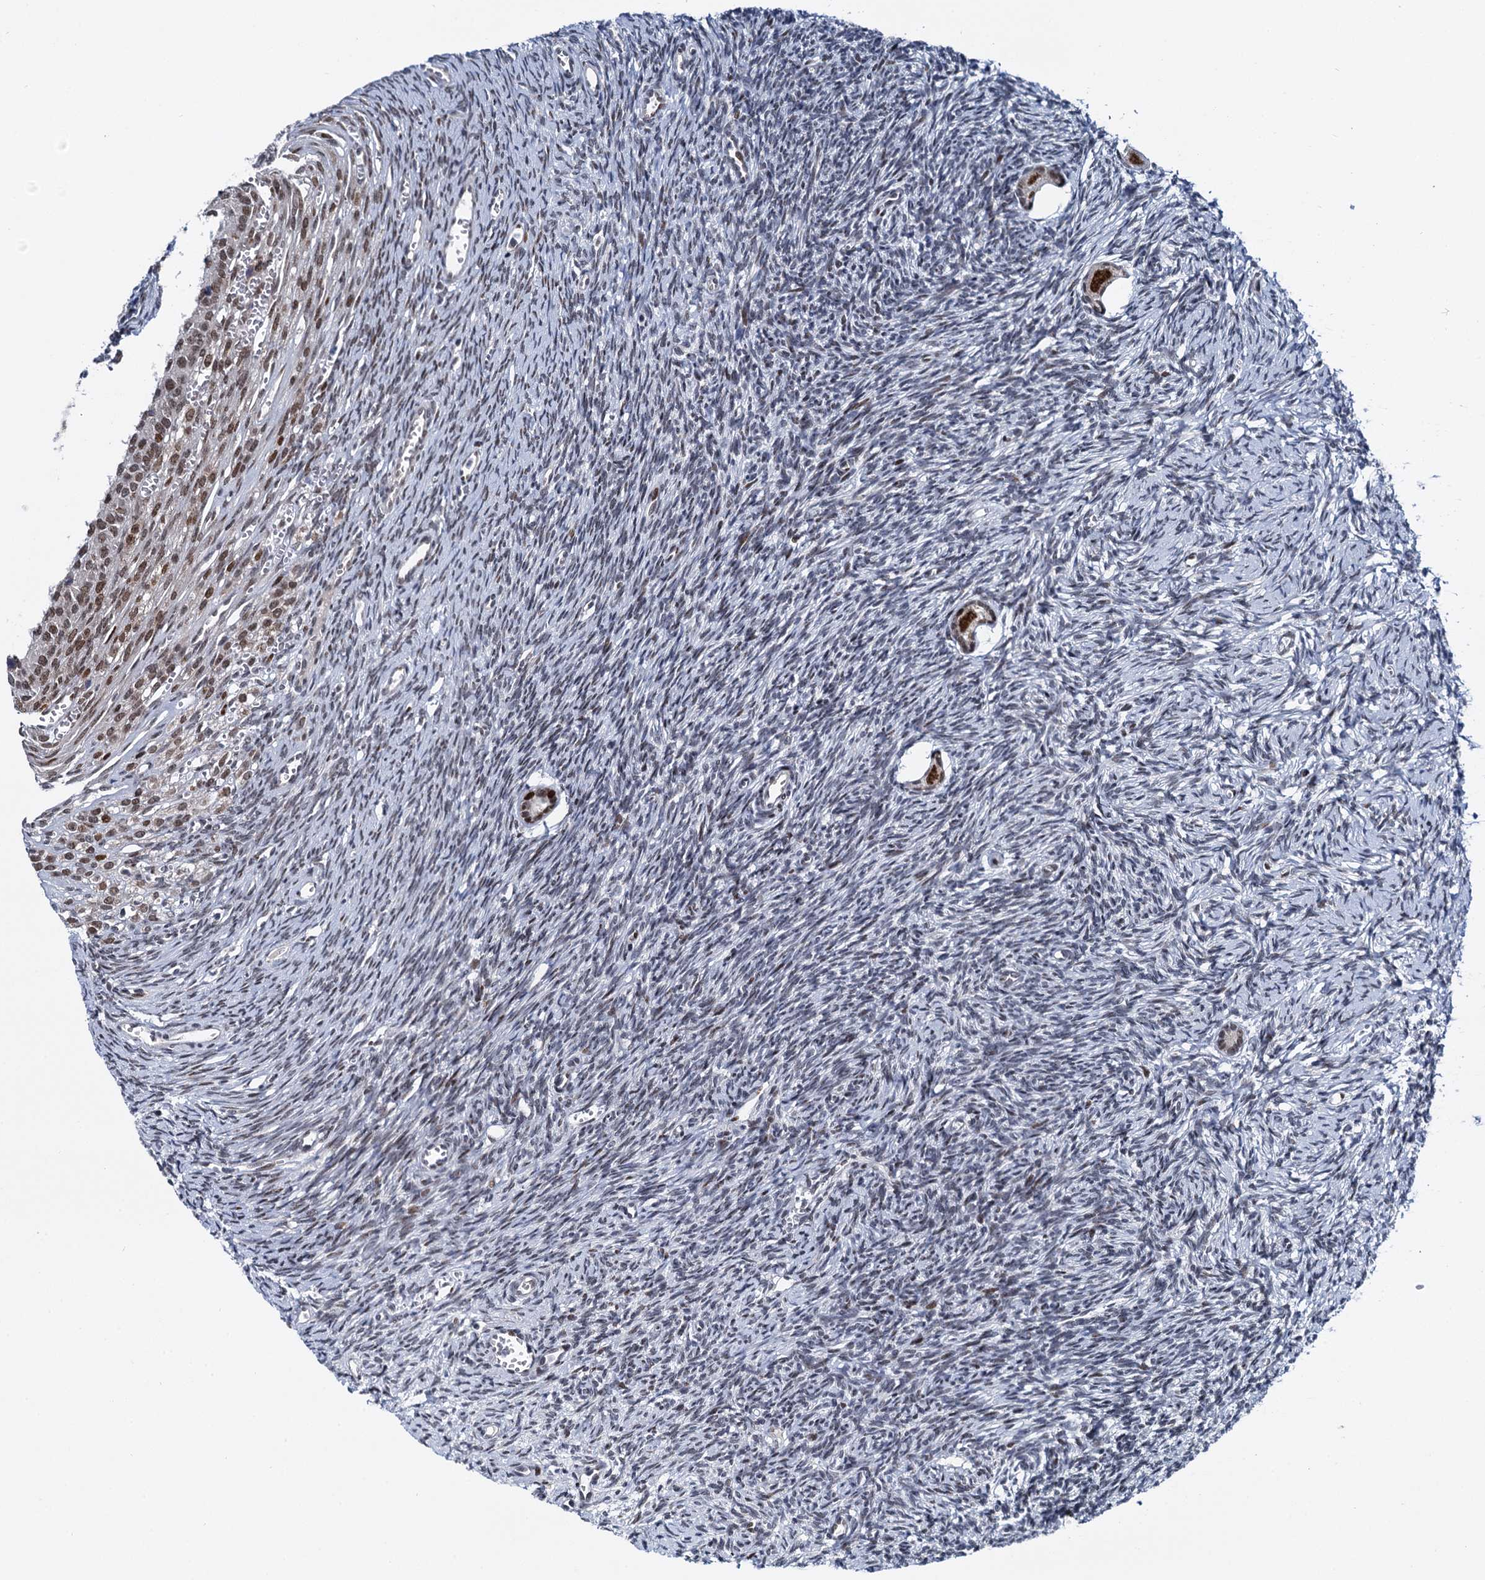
{"staining": {"intensity": "strong", "quantity": ">75%", "location": "nuclear"}, "tissue": "ovary", "cell_type": "Follicle cells", "image_type": "normal", "snomed": [{"axis": "morphology", "description": "Normal tissue, NOS"}, {"axis": "topography", "description": "Ovary"}], "caption": "IHC histopathology image of normal ovary: human ovary stained using IHC shows high levels of strong protein expression localized specifically in the nuclear of follicle cells, appearing as a nuclear brown color.", "gene": "RUFY2", "patient": {"sex": "female", "age": 39}}